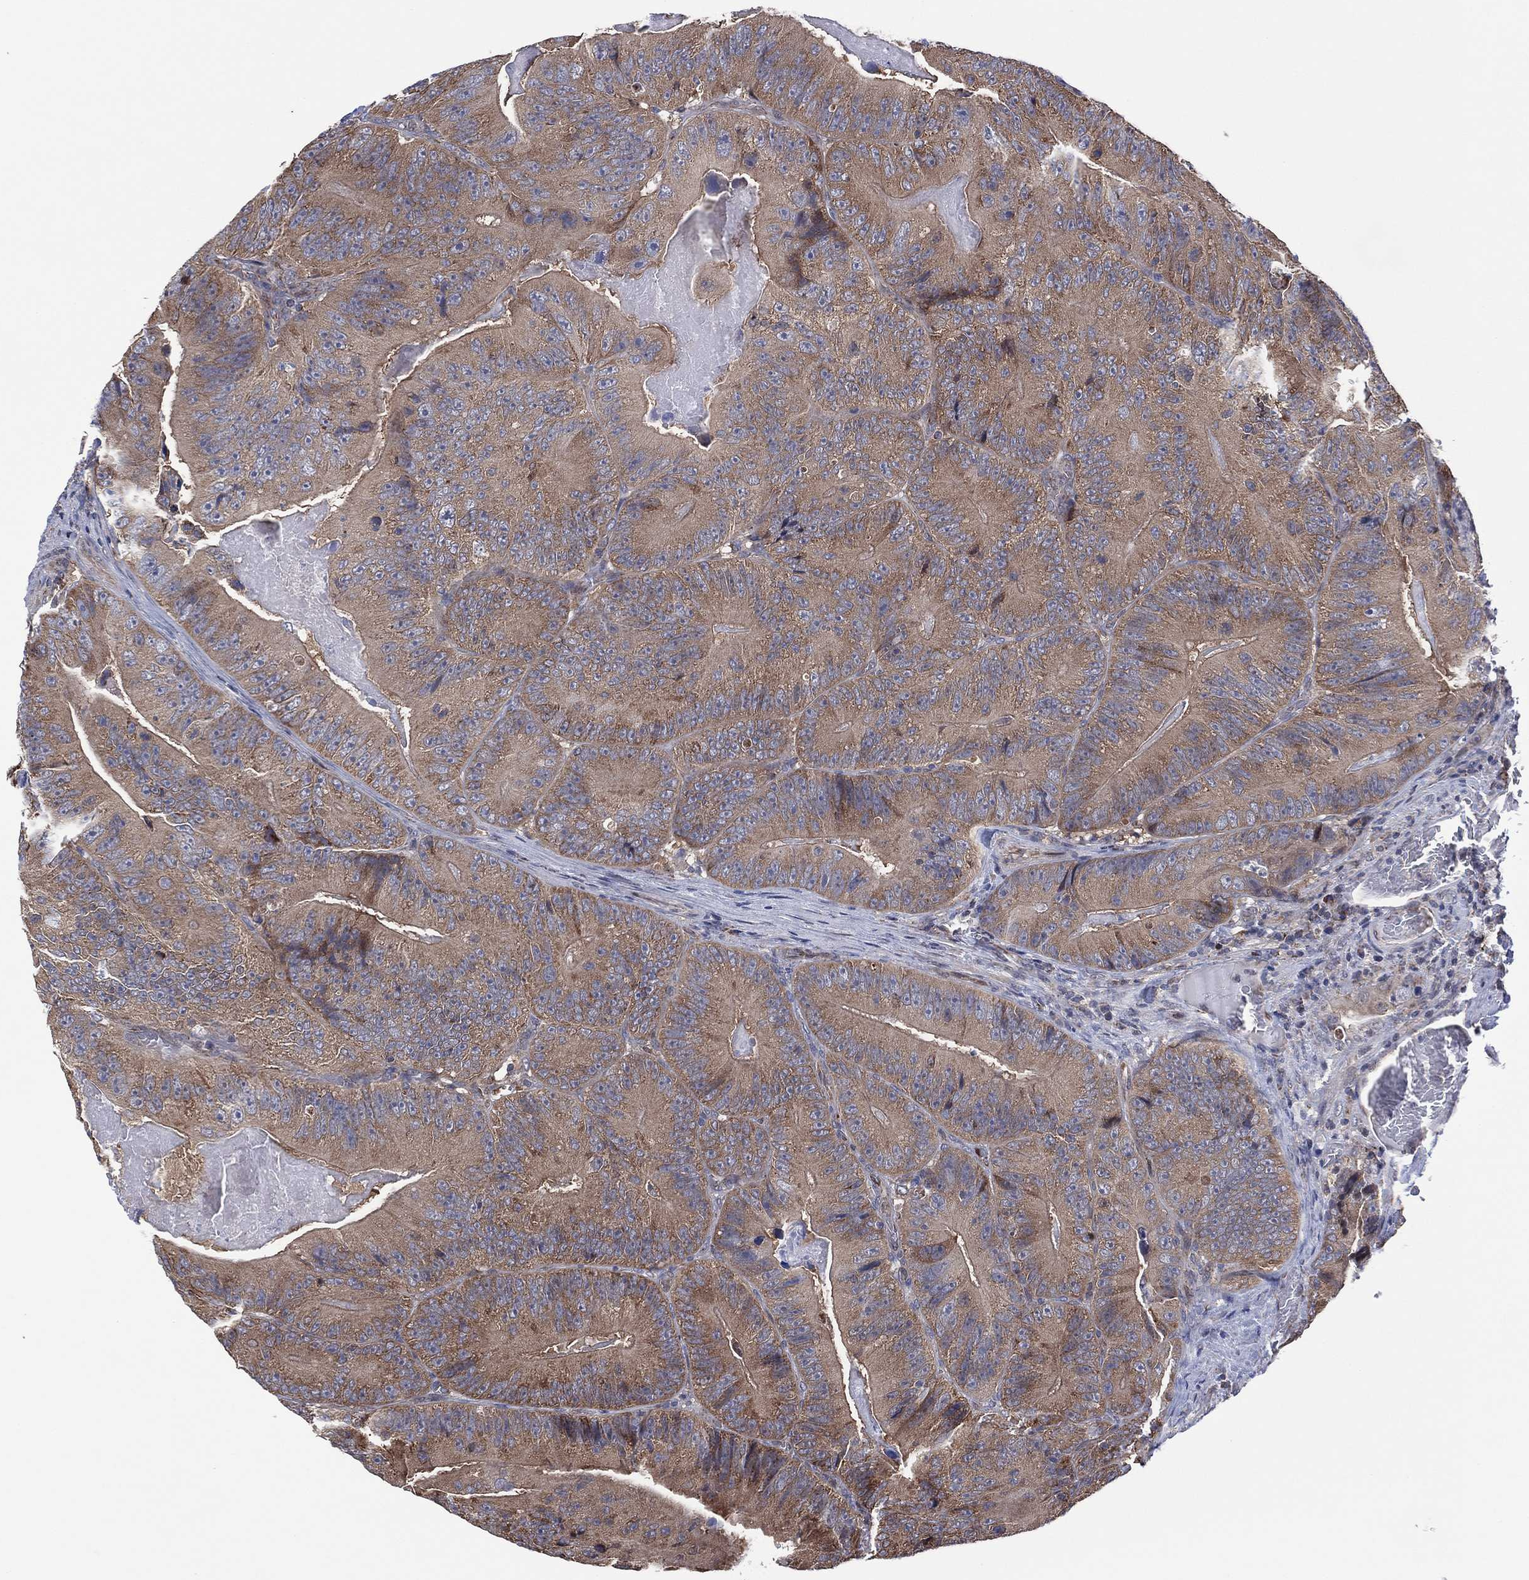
{"staining": {"intensity": "weak", "quantity": ">75%", "location": "cytoplasmic/membranous"}, "tissue": "colorectal cancer", "cell_type": "Tumor cells", "image_type": "cancer", "snomed": [{"axis": "morphology", "description": "Adenocarcinoma, NOS"}, {"axis": "topography", "description": "Colon"}], "caption": "Immunohistochemistry (IHC) of human adenocarcinoma (colorectal) demonstrates low levels of weak cytoplasmic/membranous expression in approximately >75% of tumor cells.", "gene": "PIDD1", "patient": {"sex": "female", "age": 86}}